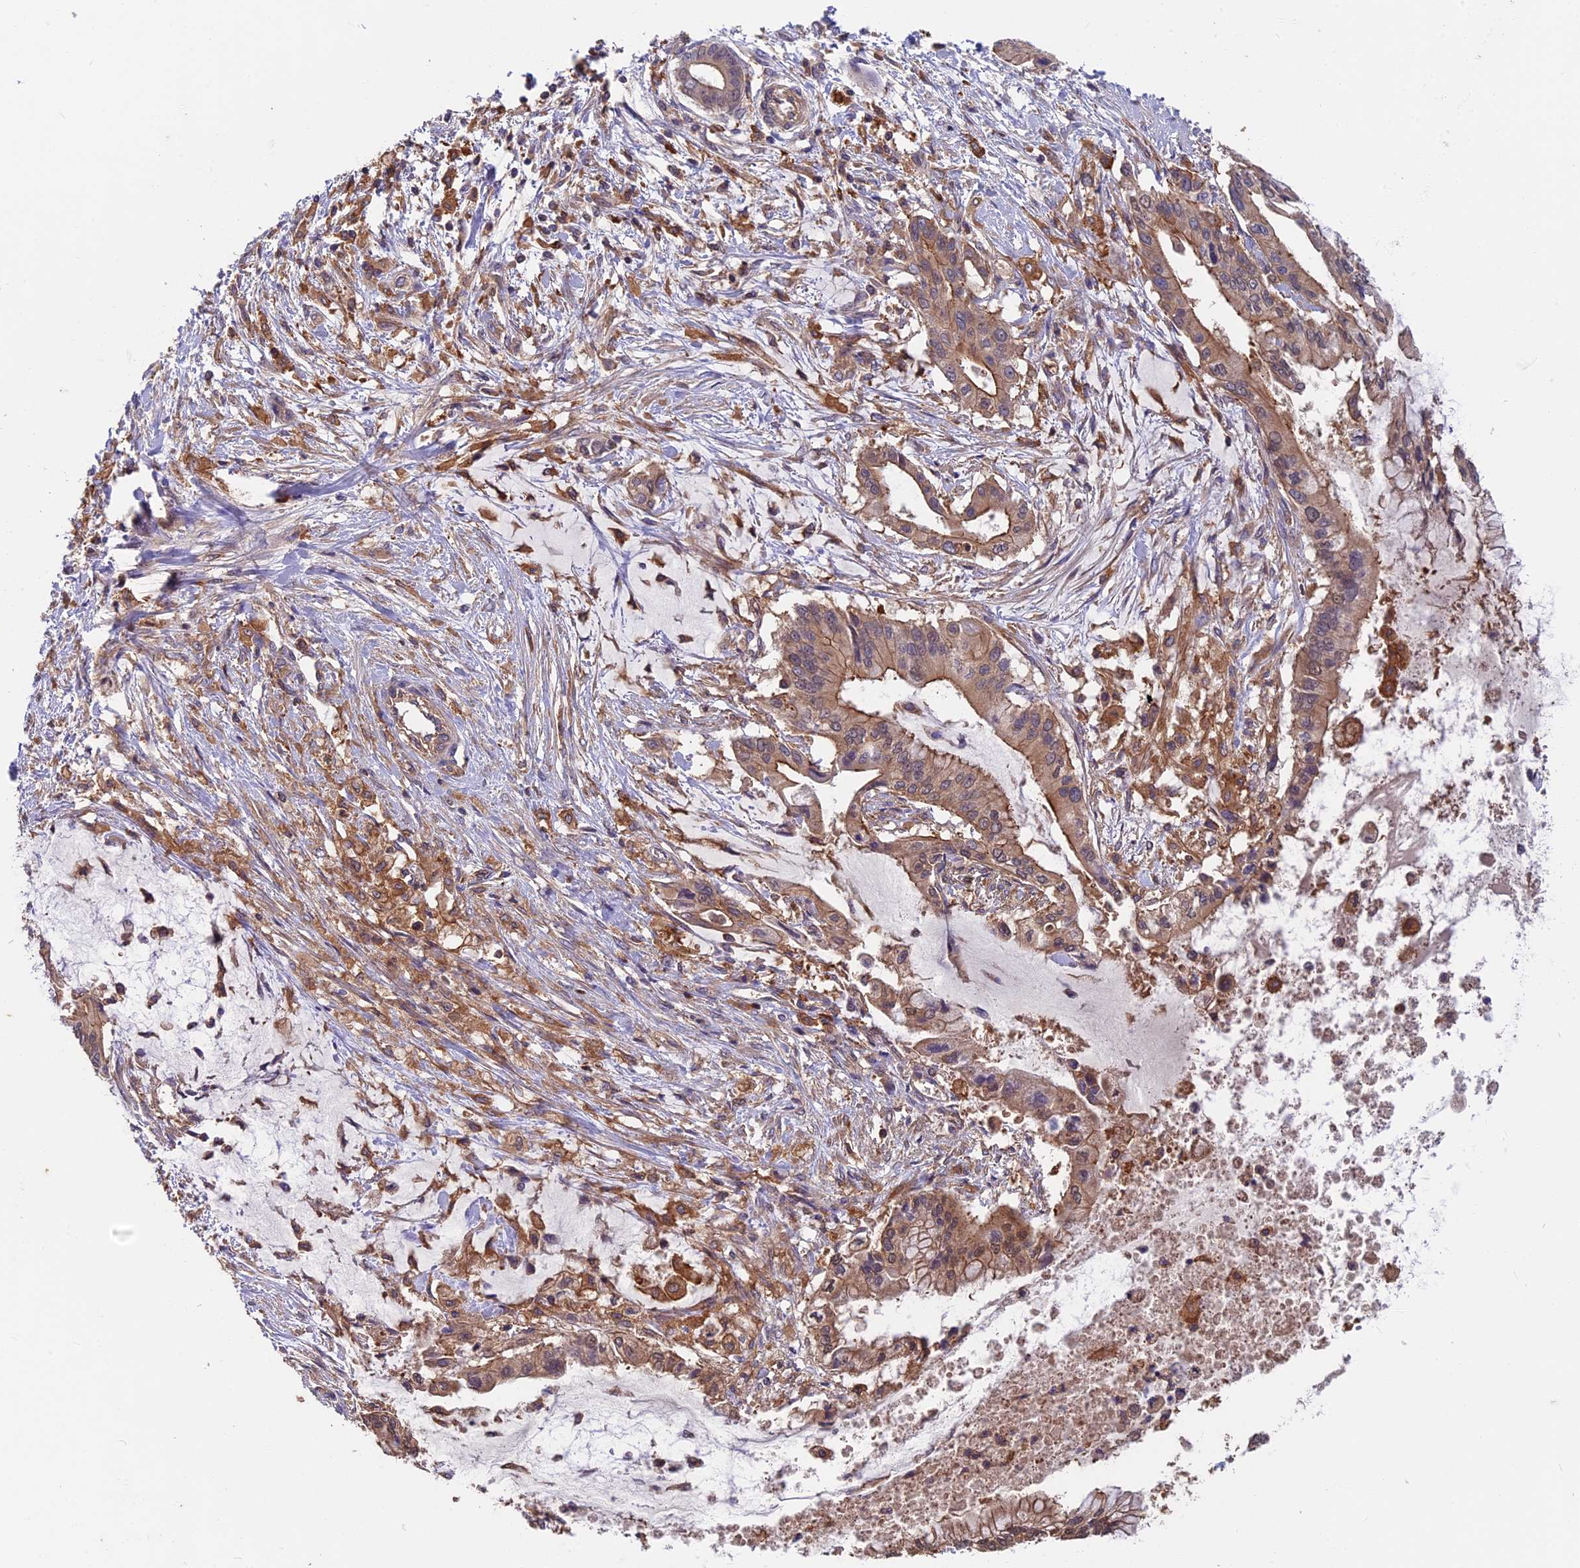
{"staining": {"intensity": "moderate", "quantity": ">75%", "location": "cytoplasmic/membranous"}, "tissue": "pancreatic cancer", "cell_type": "Tumor cells", "image_type": "cancer", "snomed": [{"axis": "morphology", "description": "Adenocarcinoma, NOS"}, {"axis": "topography", "description": "Pancreas"}], "caption": "Immunohistochemistry image of human pancreatic cancer stained for a protein (brown), which exhibits medium levels of moderate cytoplasmic/membranous expression in about >75% of tumor cells.", "gene": "MYO9B", "patient": {"sex": "male", "age": 46}}